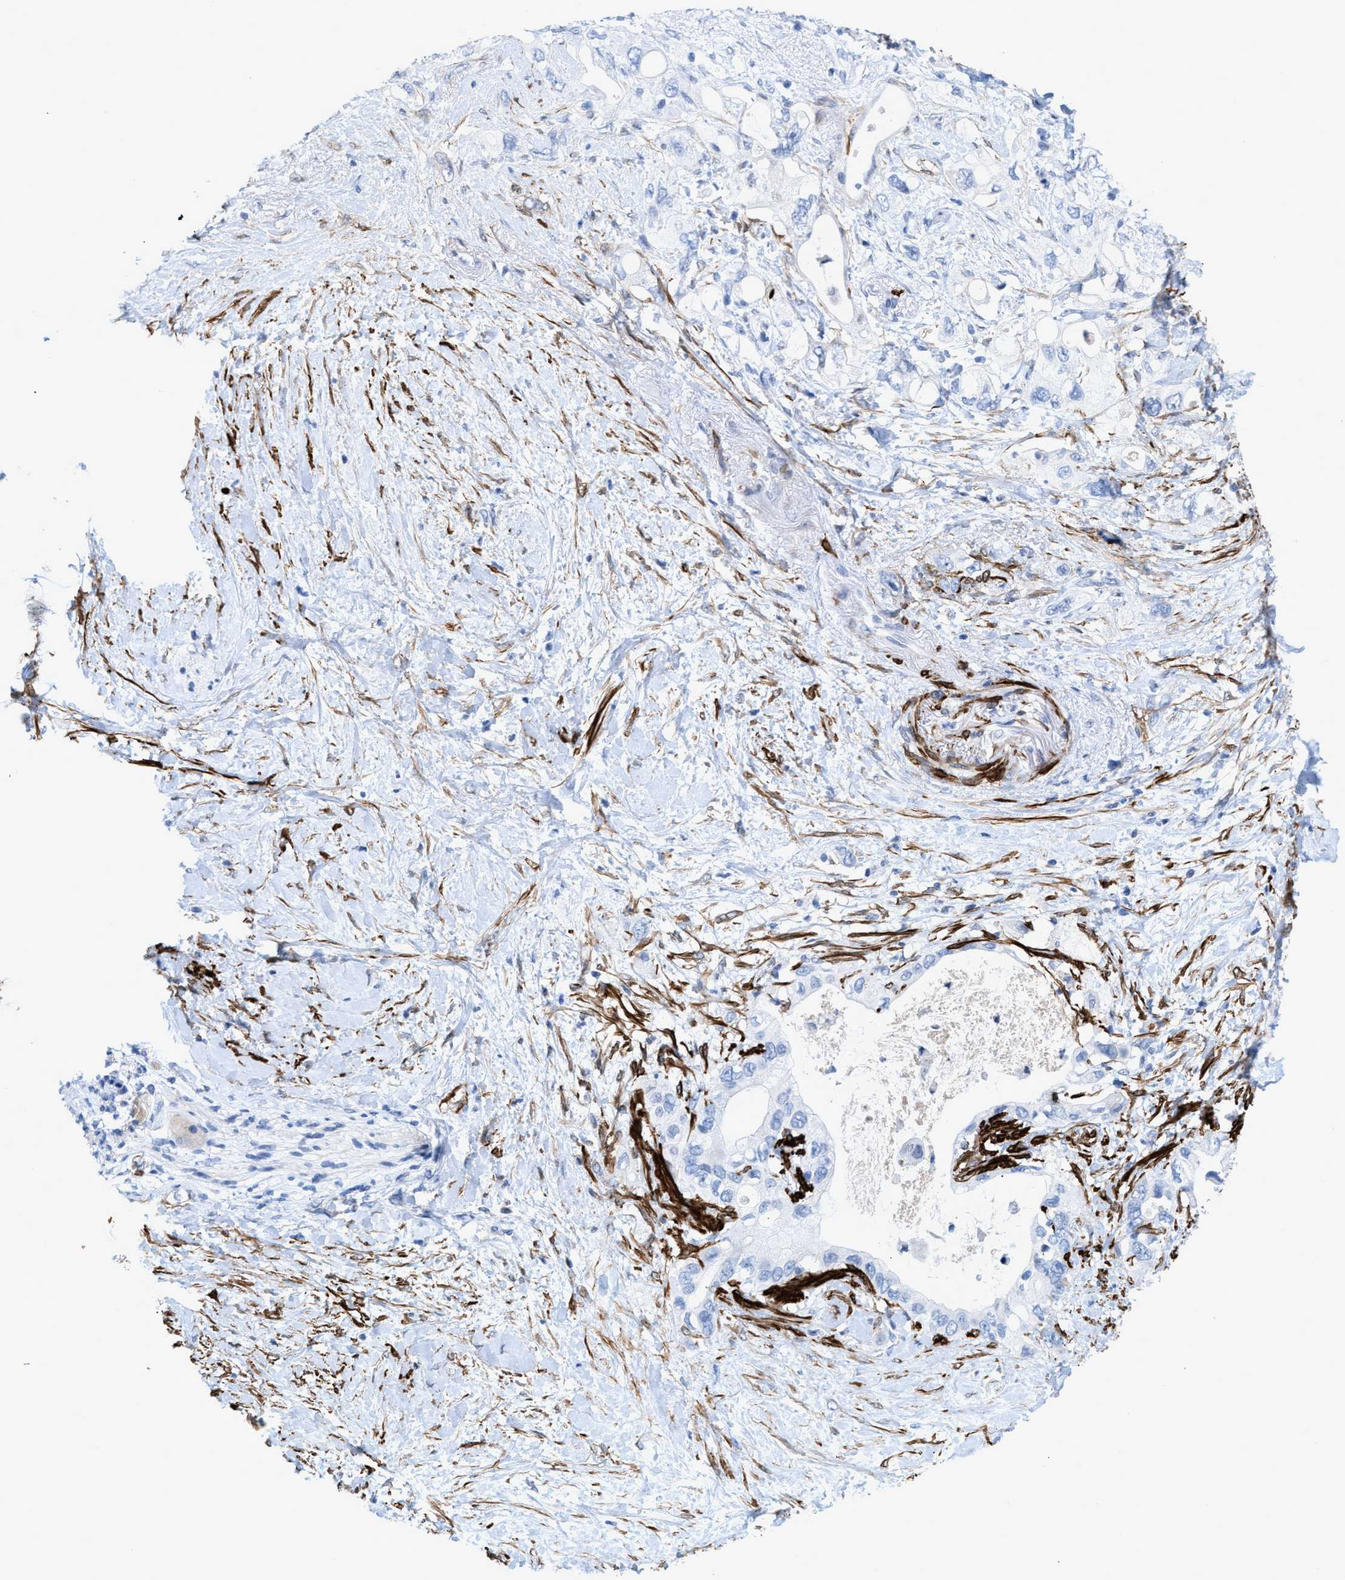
{"staining": {"intensity": "negative", "quantity": "none", "location": "none"}, "tissue": "pancreatic cancer", "cell_type": "Tumor cells", "image_type": "cancer", "snomed": [{"axis": "morphology", "description": "Adenocarcinoma, NOS"}, {"axis": "topography", "description": "Pancreas"}], "caption": "Immunohistochemical staining of human pancreatic adenocarcinoma reveals no significant staining in tumor cells.", "gene": "TAGLN", "patient": {"sex": "female", "age": 56}}